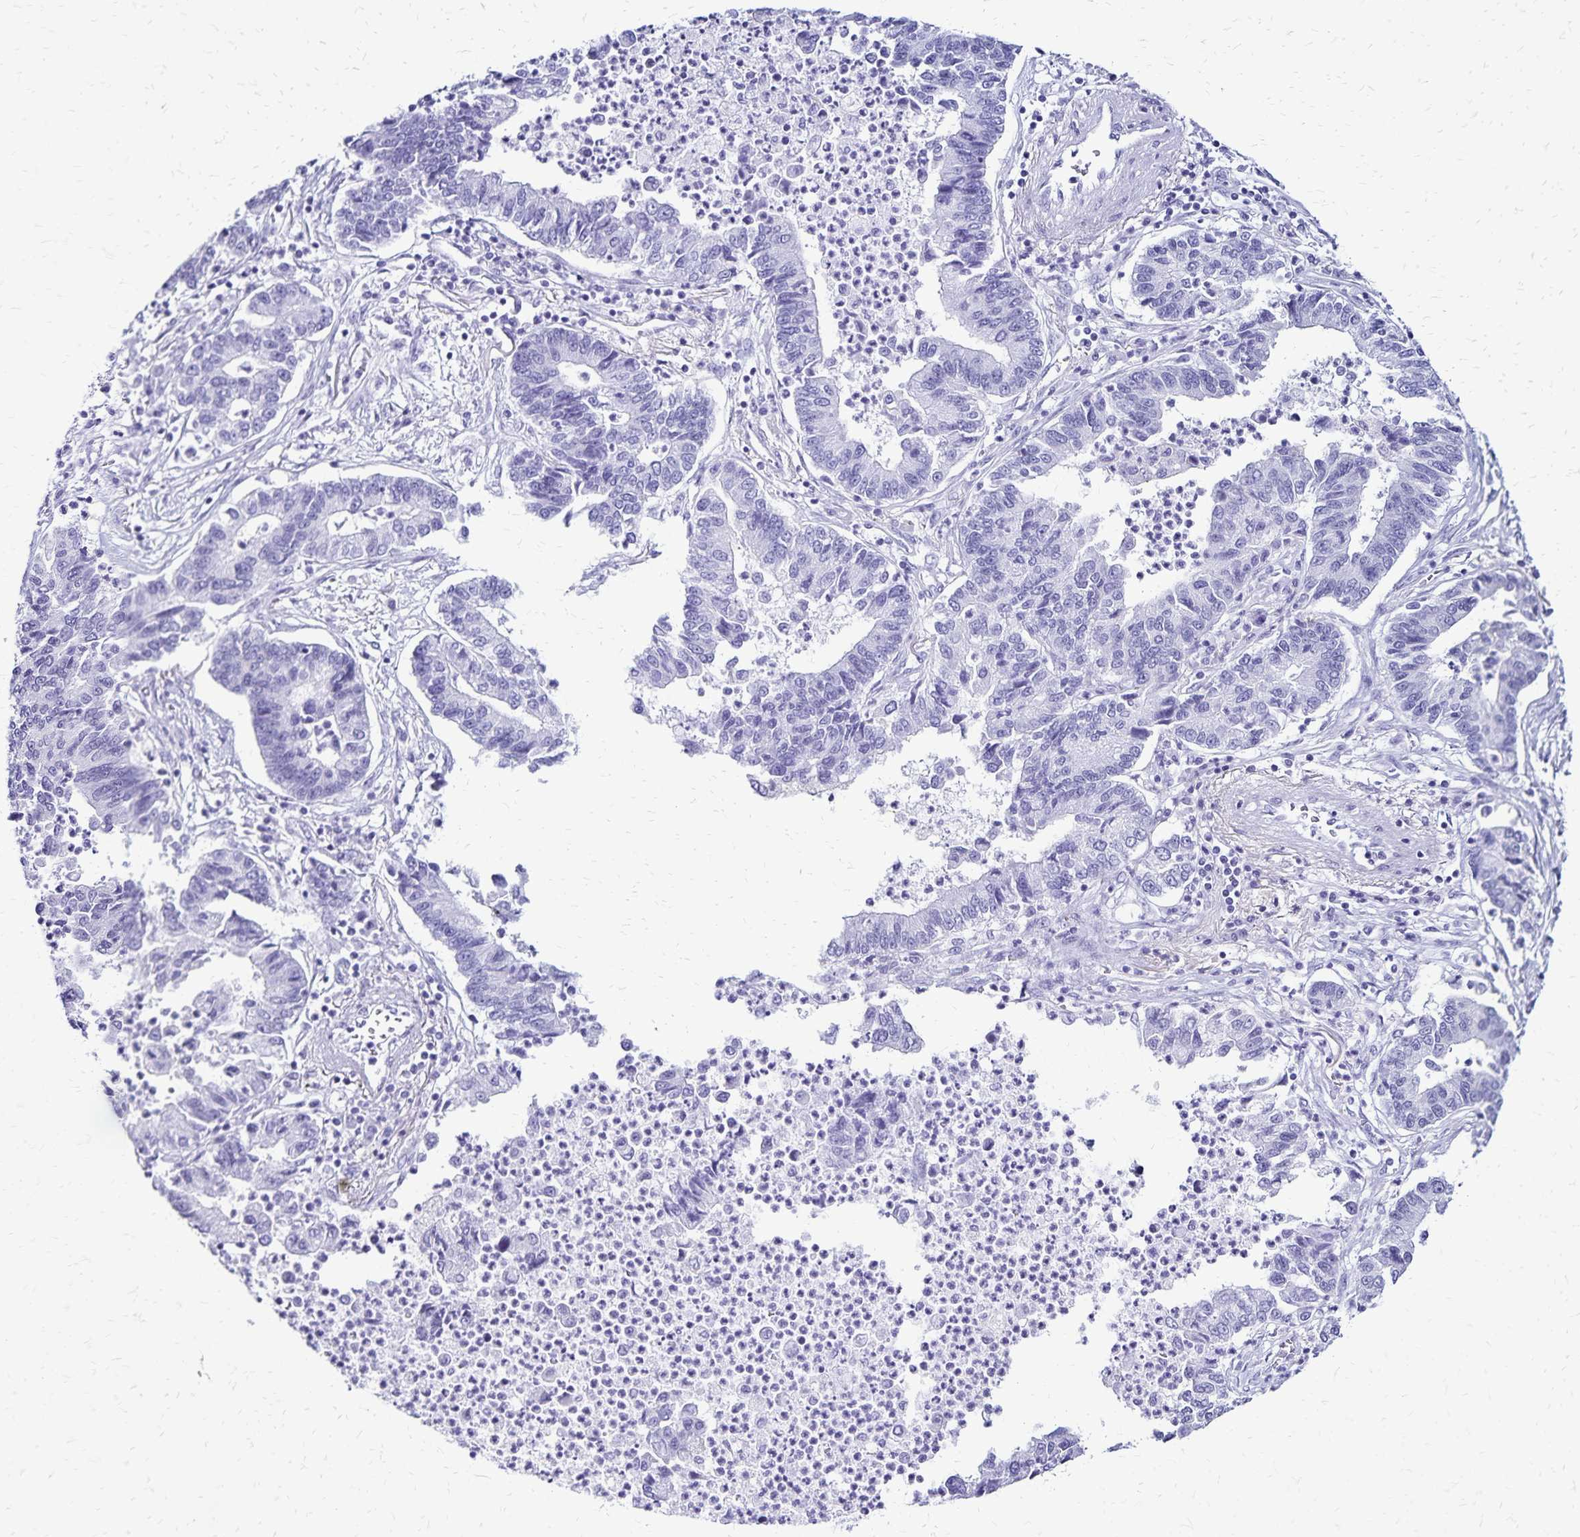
{"staining": {"intensity": "negative", "quantity": "none", "location": "none"}, "tissue": "lung cancer", "cell_type": "Tumor cells", "image_type": "cancer", "snomed": [{"axis": "morphology", "description": "Adenocarcinoma, NOS"}, {"axis": "topography", "description": "Lung"}], "caption": "DAB immunohistochemical staining of human lung adenocarcinoma demonstrates no significant staining in tumor cells.", "gene": "LIN28B", "patient": {"sex": "female", "age": 57}}